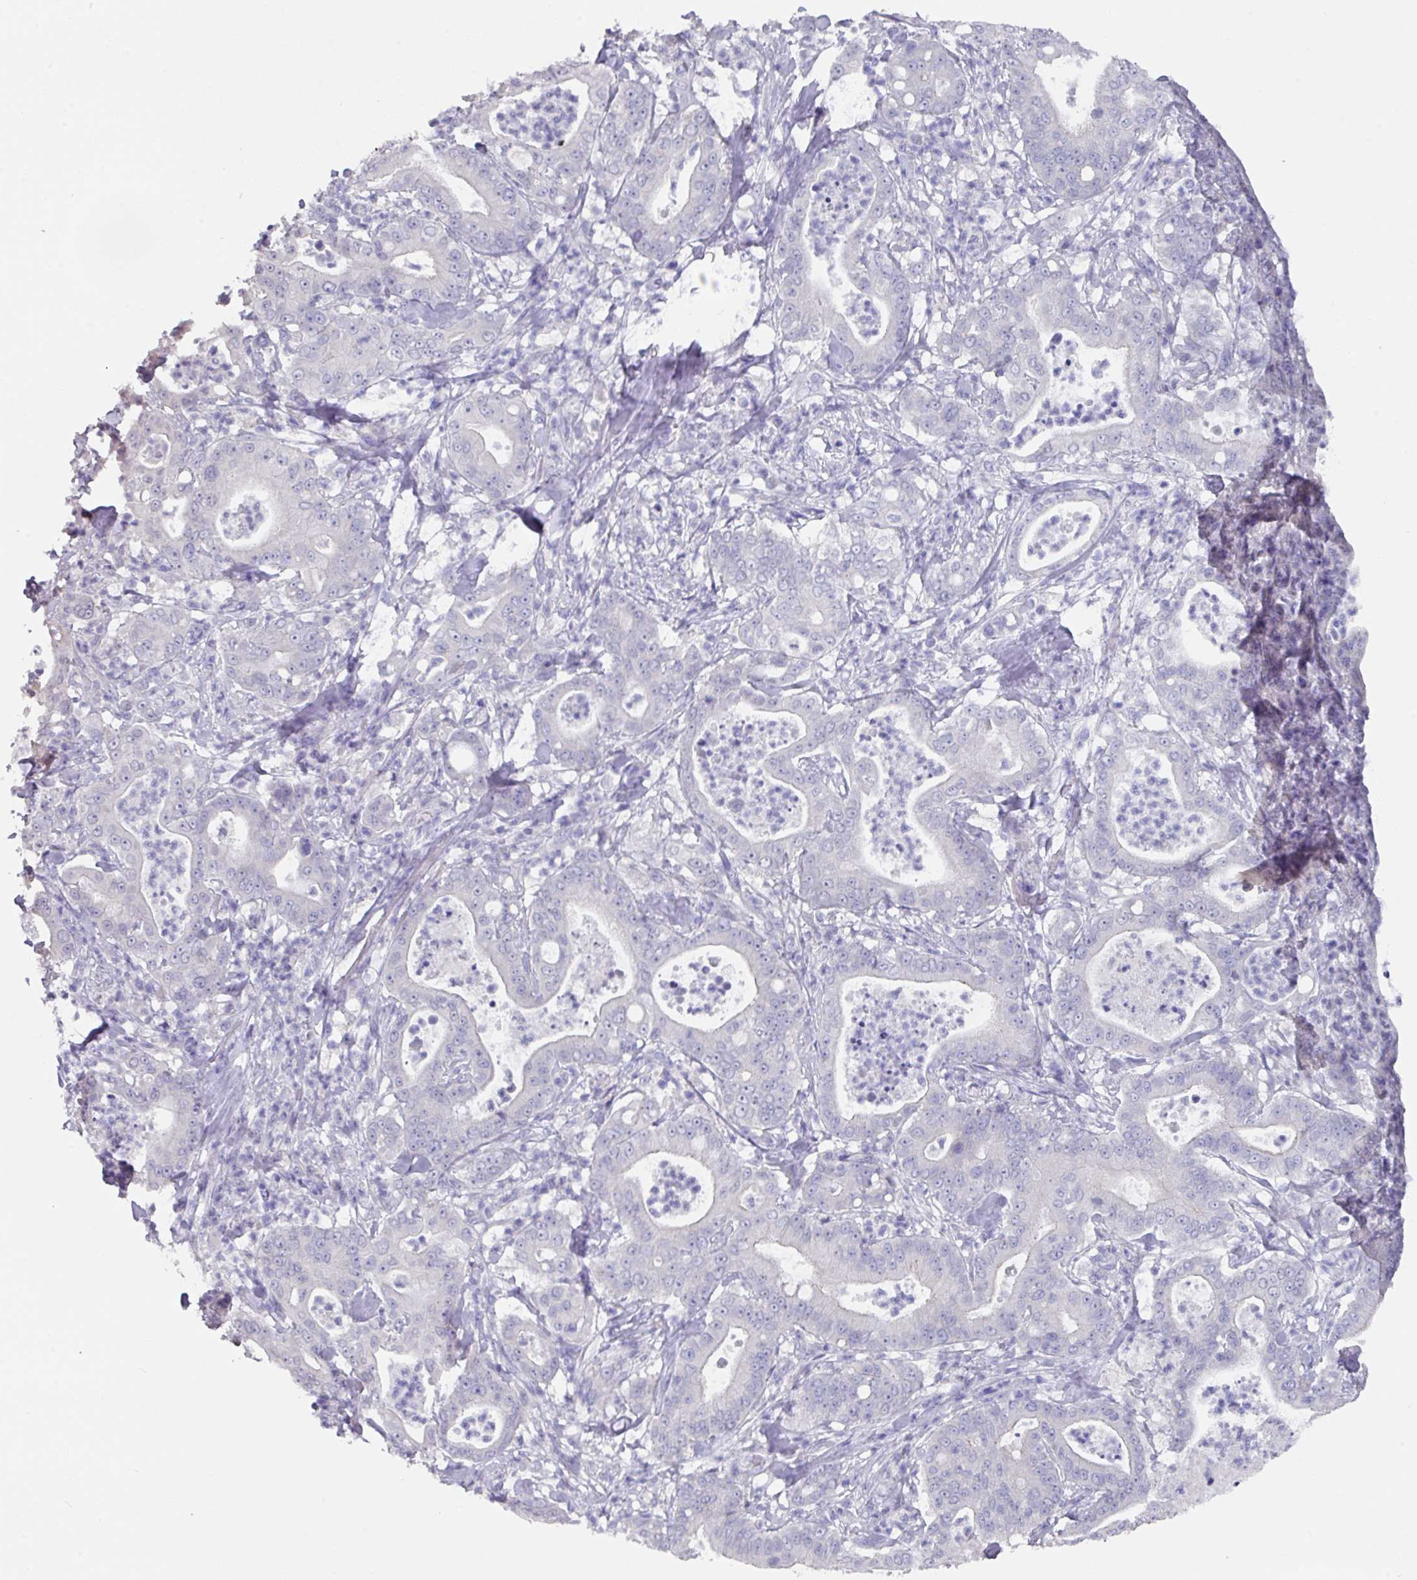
{"staining": {"intensity": "negative", "quantity": "none", "location": "none"}, "tissue": "pancreatic cancer", "cell_type": "Tumor cells", "image_type": "cancer", "snomed": [{"axis": "morphology", "description": "Adenocarcinoma, NOS"}, {"axis": "topography", "description": "Pancreas"}], "caption": "High magnification brightfield microscopy of pancreatic adenocarcinoma stained with DAB (brown) and counterstained with hematoxylin (blue): tumor cells show no significant expression.", "gene": "DAZL", "patient": {"sex": "male", "age": 71}}